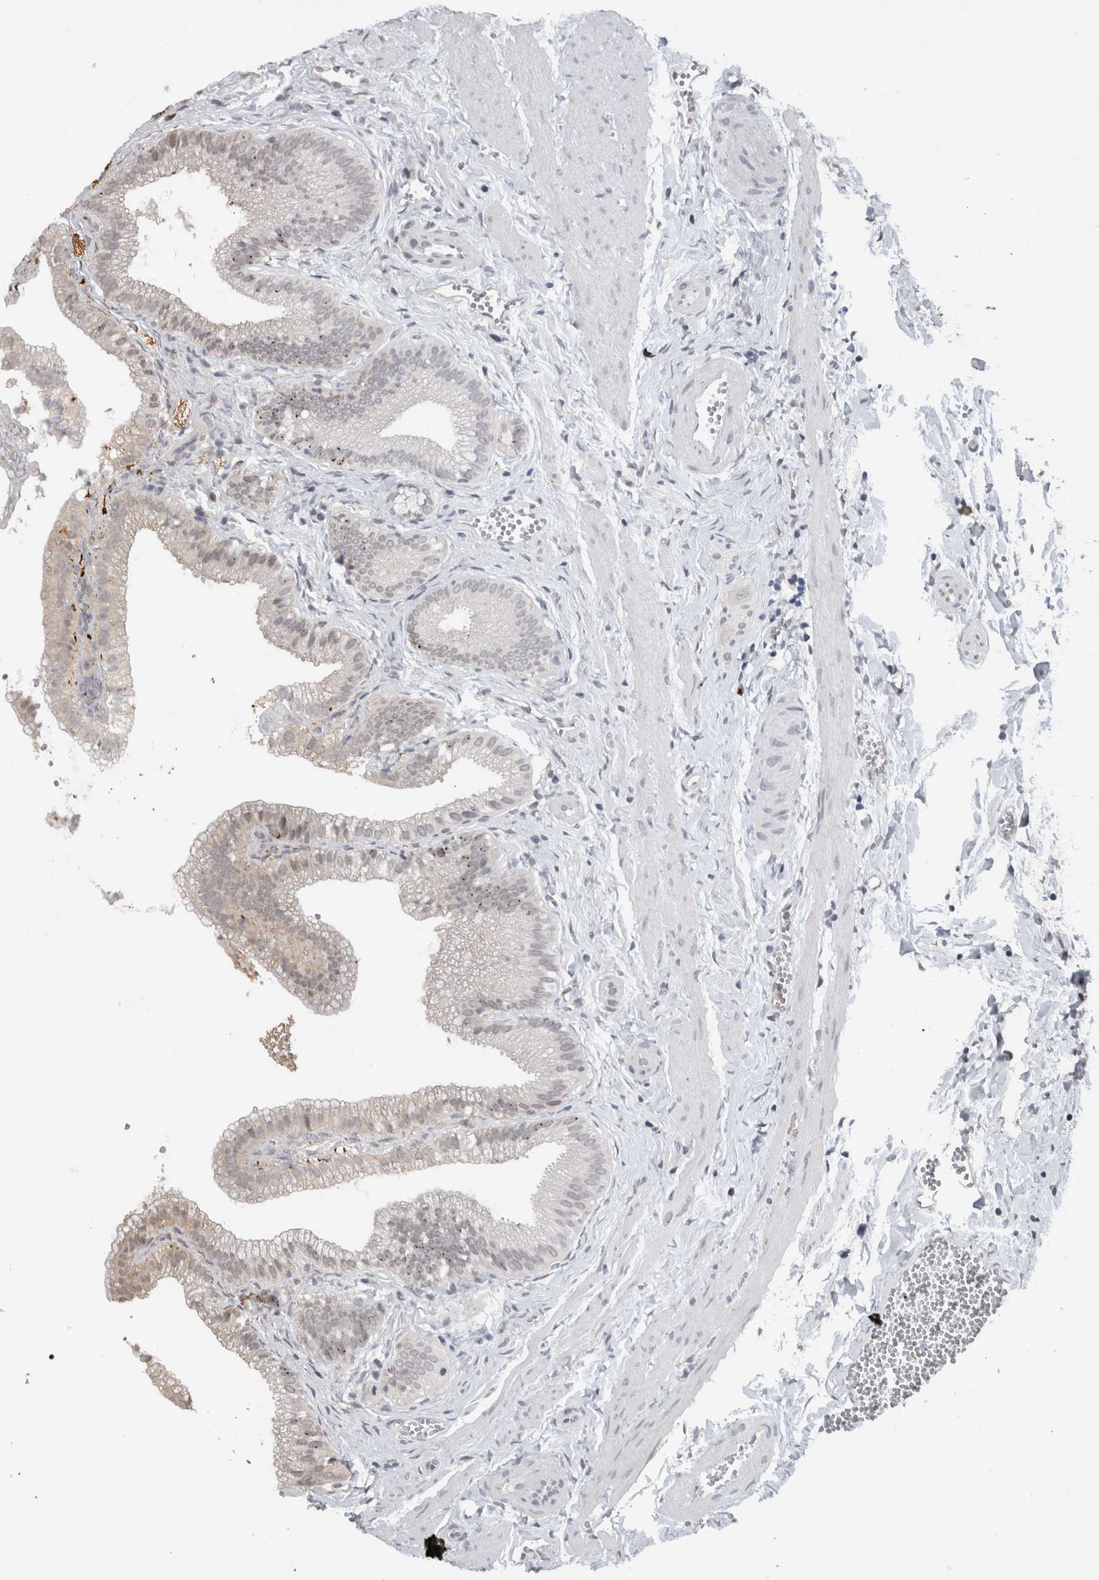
{"staining": {"intensity": "weak", "quantity": "<25%", "location": "nuclear"}, "tissue": "gallbladder", "cell_type": "Glandular cells", "image_type": "normal", "snomed": [{"axis": "morphology", "description": "Normal tissue, NOS"}, {"axis": "topography", "description": "Gallbladder"}], "caption": "Immunohistochemistry photomicrograph of benign gallbladder: gallbladder stained with DAB (3,3'-diaminobenzidine) displays no significant protein expression in glandular cells. Brightfield microscopy of IHC stained with DAB (3,3'-diaminobenzidine) (brown) and hematoxylin (blue), captured at high magnification.", "gene": "PRXL2A", "patient": {"sex": "male", "age": 38}}